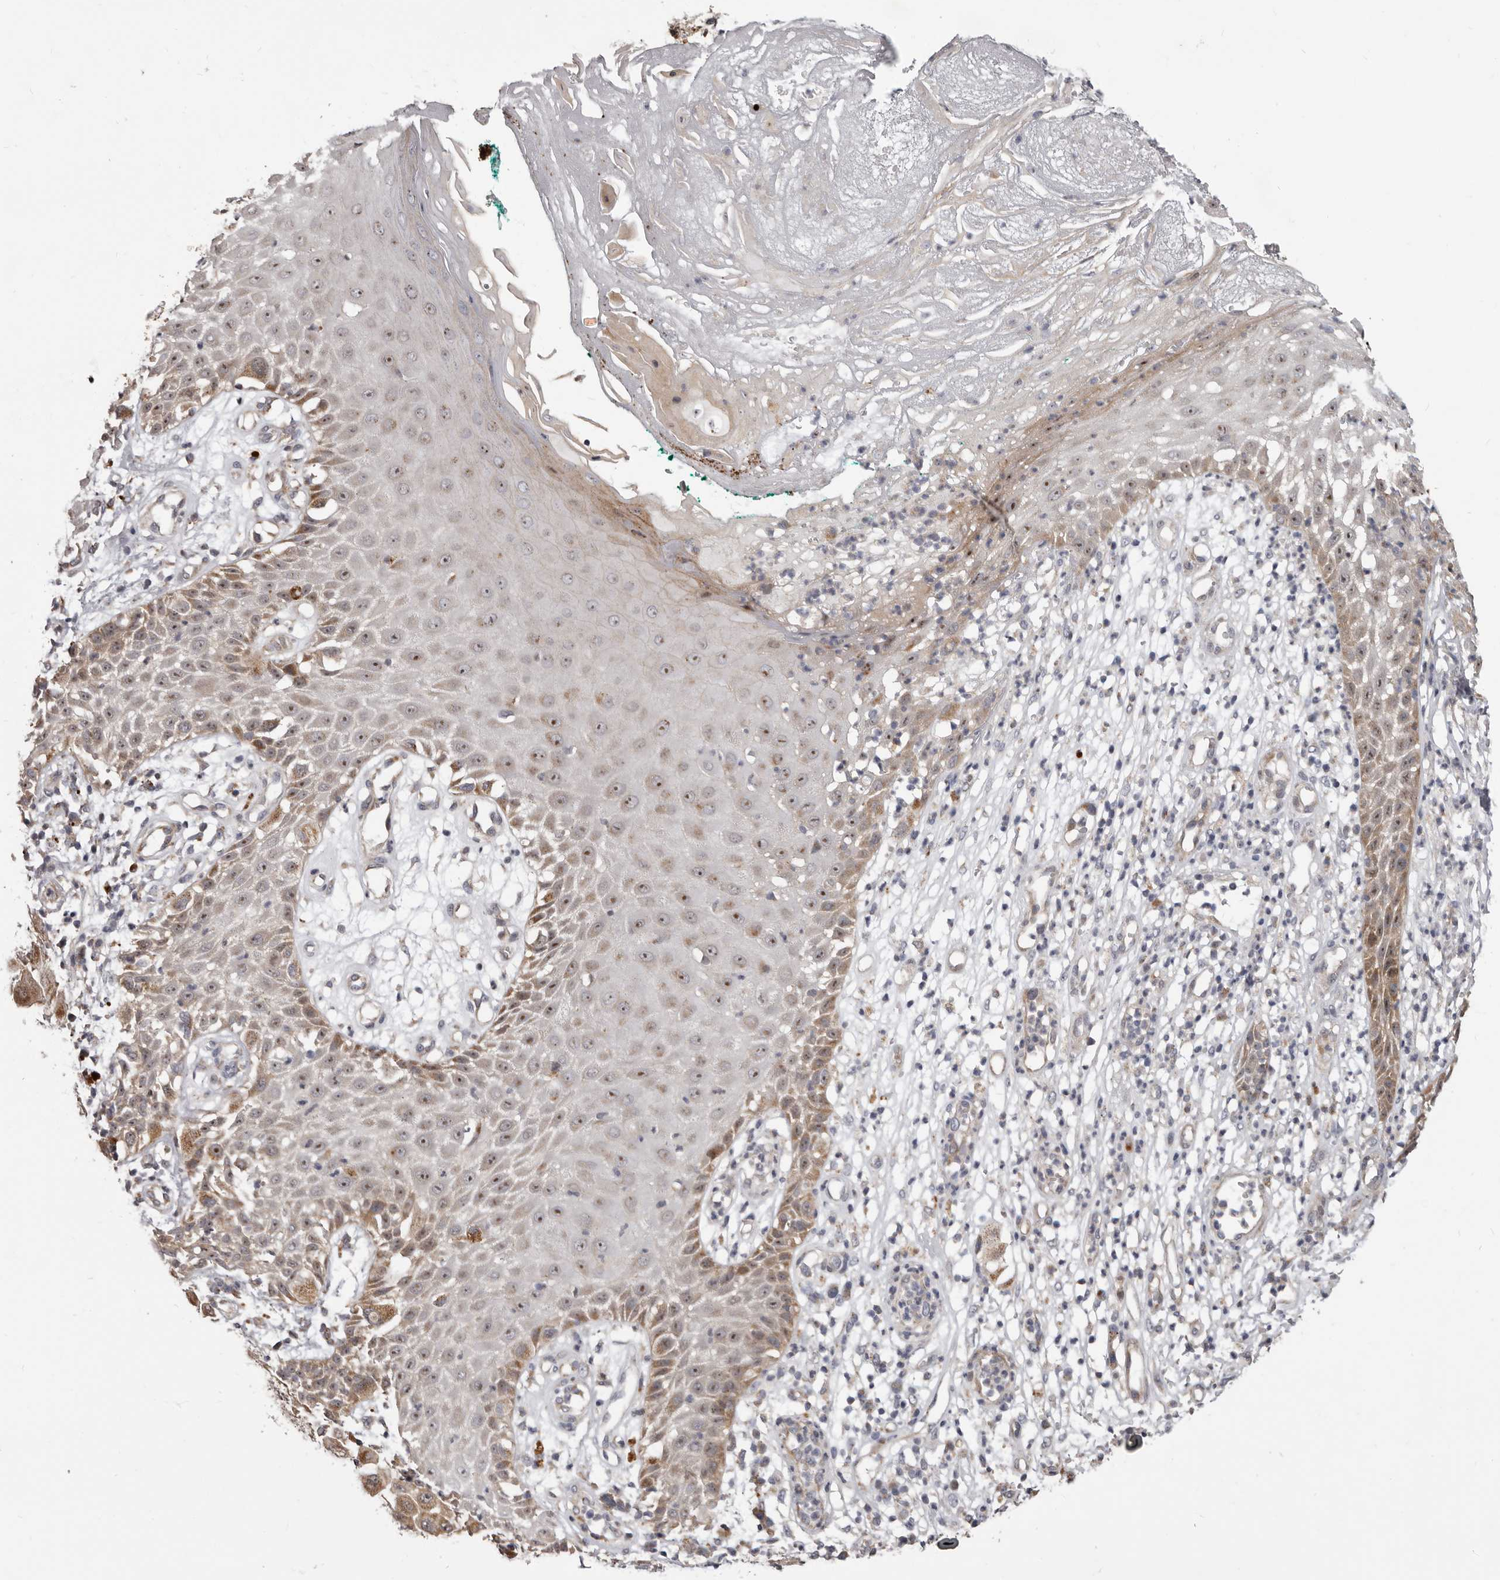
{"staining": {"intensity": "moderate", "quantity": ">75%", "location": "cytoplasmic/membranous,nuclear"}, "tissue": "melanoma", "cell_type": "Tumor cells", "image_type": "cancer", "snomed": [{"axis": "morphology", "description": "Malignant melanoma, NOS"}, {"axis": "topography", "description": "Skin"}], "caption": "Melanoma tissue displays moderate cytoplasmic/membranous and nuclear staining in about >75% of tumor cells The staining was performed using DAB to visualize the protein expression in brown, while the nuclei were stained in blue with hematoxylin (Magnification: 20x).", "gene": "SMC4", "patient": {"sex": "female", "age": 81}}